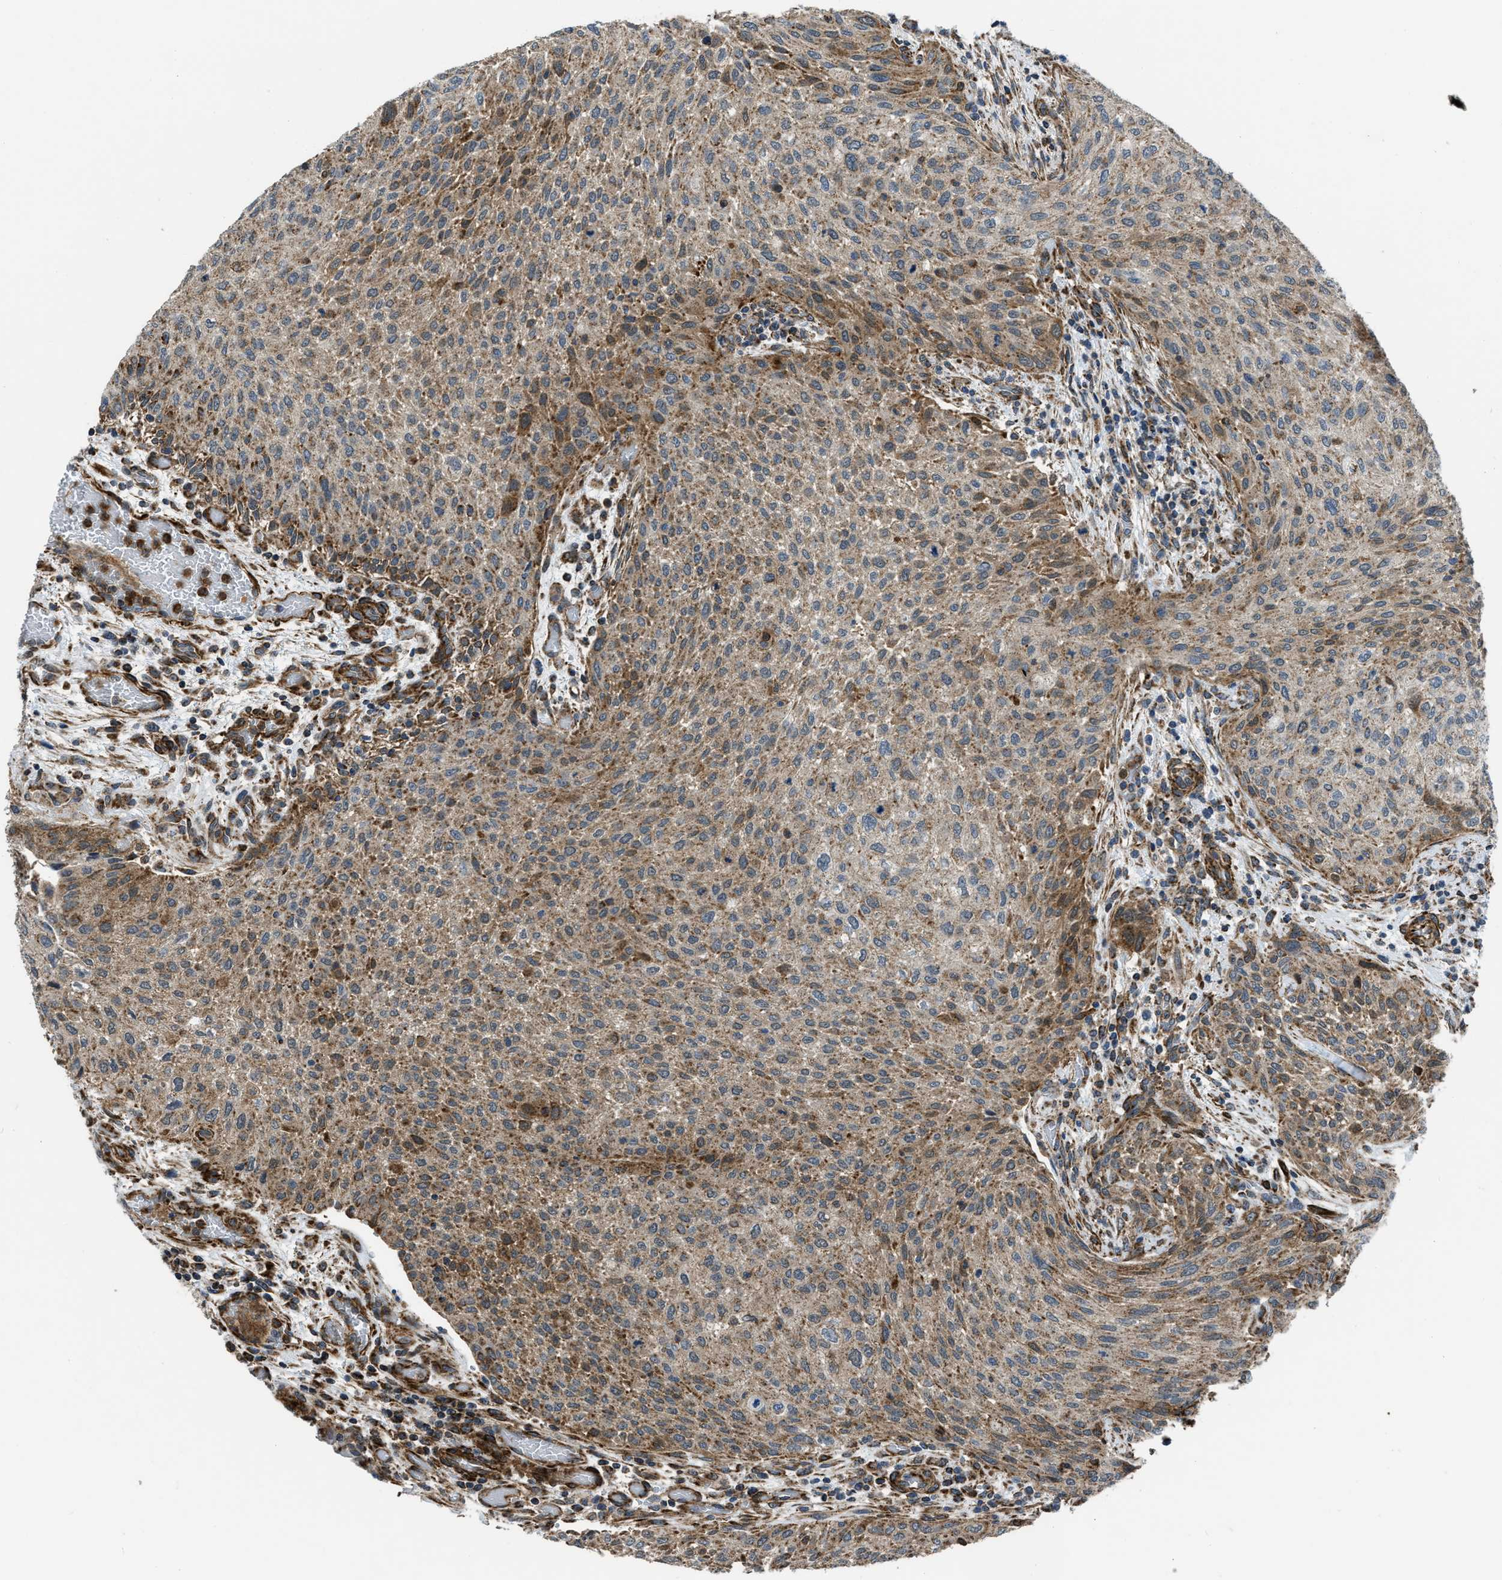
{"staining": {"intensity": "moderate", "quantity": ">75%", "location": "cytoplasmic/membranous"}, "tissue": "urothelial cancer", "cell_type": "Tumor cells", "image_type": "cancer", "snomed": [{"axis": "morphology", "description": "Urothelial carcinoma, Low grade"}, {"axis": "morphology", "description": "Urothelial carcinoma, High grade"}, {"axis": "topography", "description": "Urinary bladder"}], "caption": "DAB immunohistochemical staining of urothelial cancer displays moderate cytoplasmic/membranous protein positivity in about >75% of tumor cells.", "gene": "GSDME", "patient": {"sex": "male", "age": 35}}